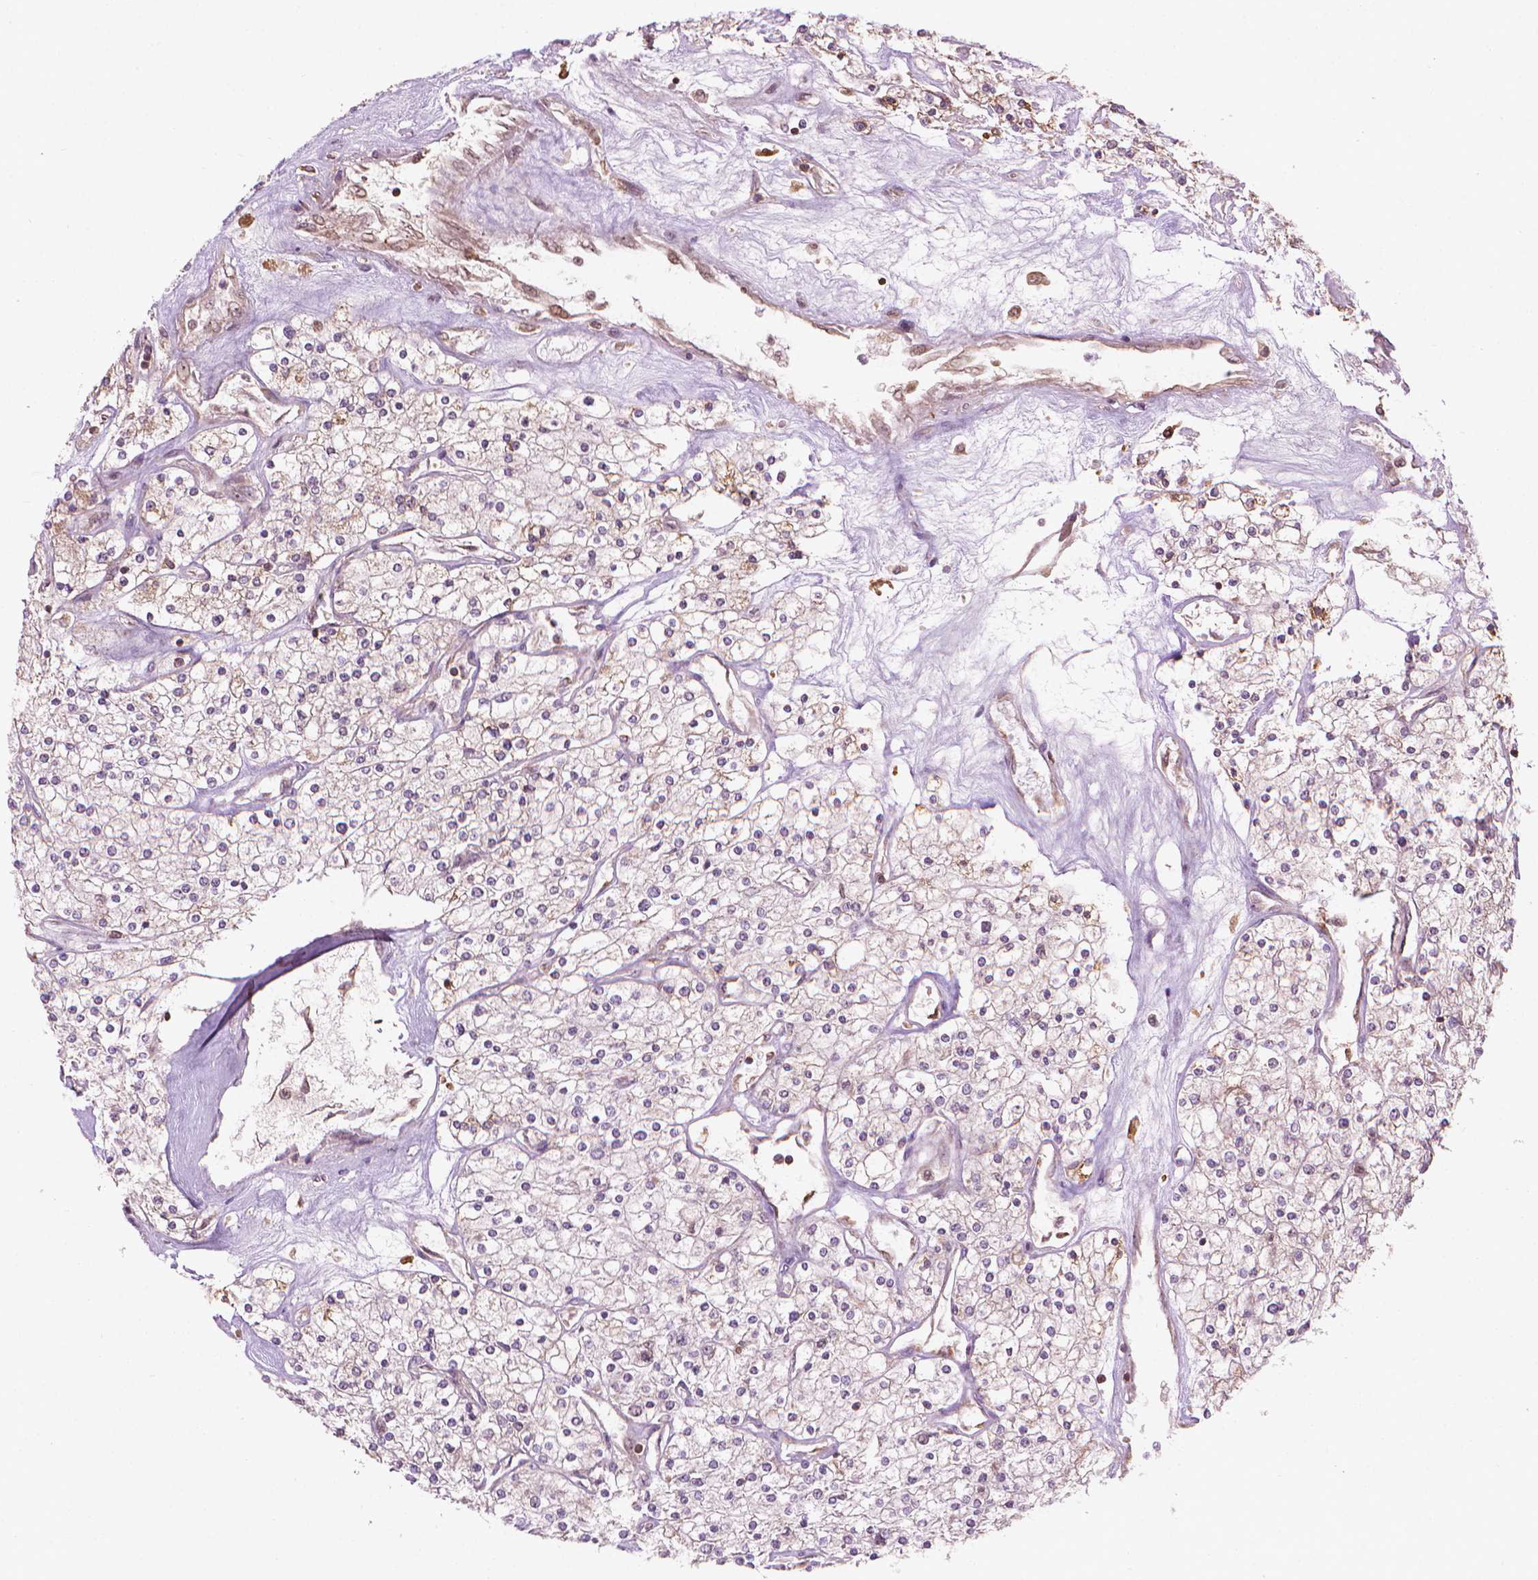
{"staining": {"intensity": "weak", "quantity": "<25%", "location": "cytoplasmic/membranous"}, "tissue": "renal cancer", "cell_type": "Tumor cells", "image_type": "cancer", "snomed": [{"axis": "morphology", "description": "Adenocarcinoma, NOS"}, {"axis": "topography", "description": "Kidney"}], "caption": "Immunohistochemical staining of renal cancer (adenocarcinoma) displays no significant expression in tumor cells.", "gene": "SMC2", "patient": {"sex": "male", "age": 80}}